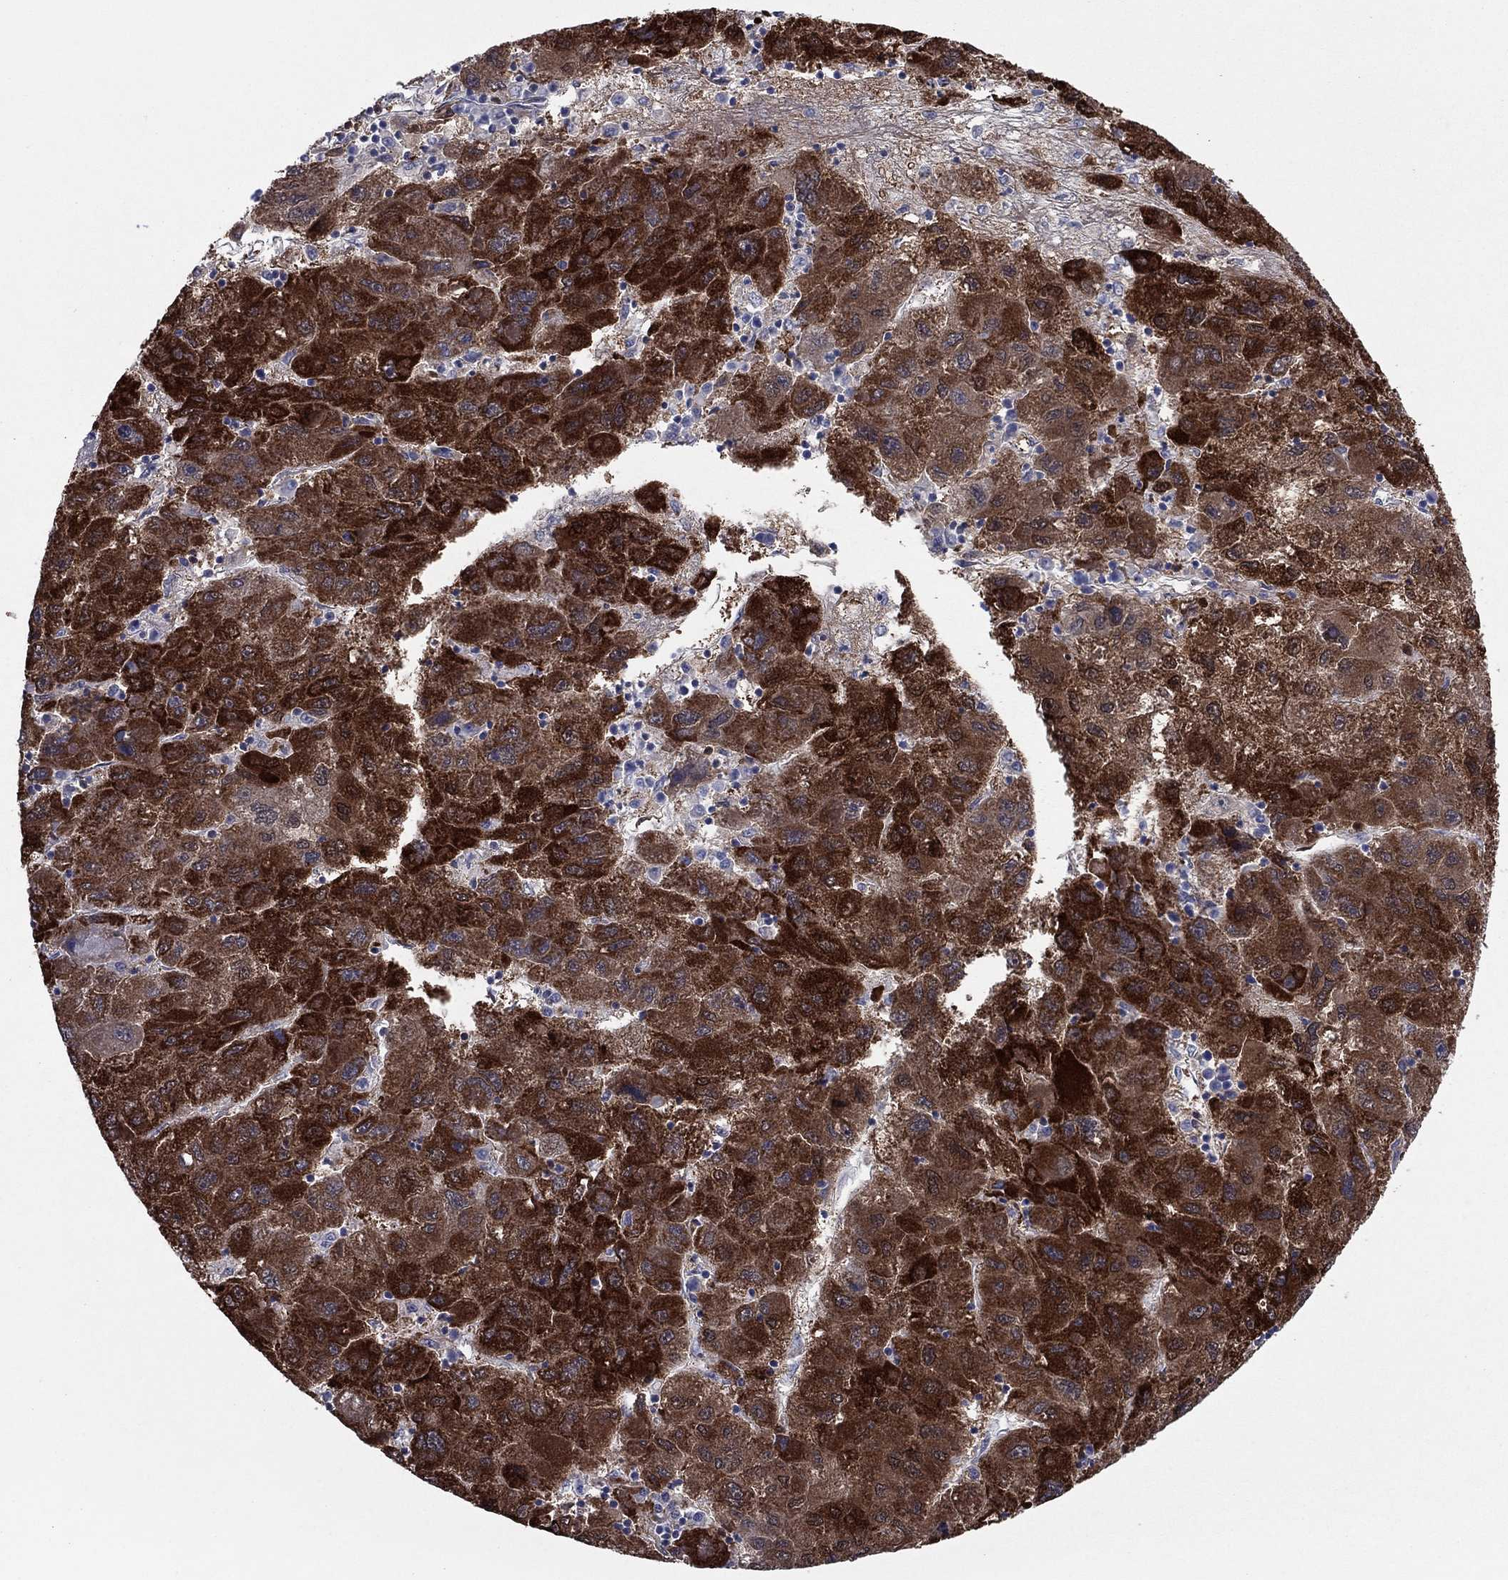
{"staining": {"intensity": "strong", "quantity": ">75%", "location": "cytoplasmic/membranous"}, "tissue": "liver cancer", "cell_type": "Tumor cells", "image_type": "cancer", "snomed": [{"axis": "morphology", "description": "Carcinoma, Hepatocellular, NOS"}, {"axis": "topography", "description": "Liver"}], "caption": "This micrograph demonstrates immunohistochemistry staining of human liver cancer (hepatocellular carcinoma), with high strong cytoplasmic/membranous expression in about >75% of tumor cells.", "gene": "GRHPR", "patient": {"sex": "male", "age": 75}}